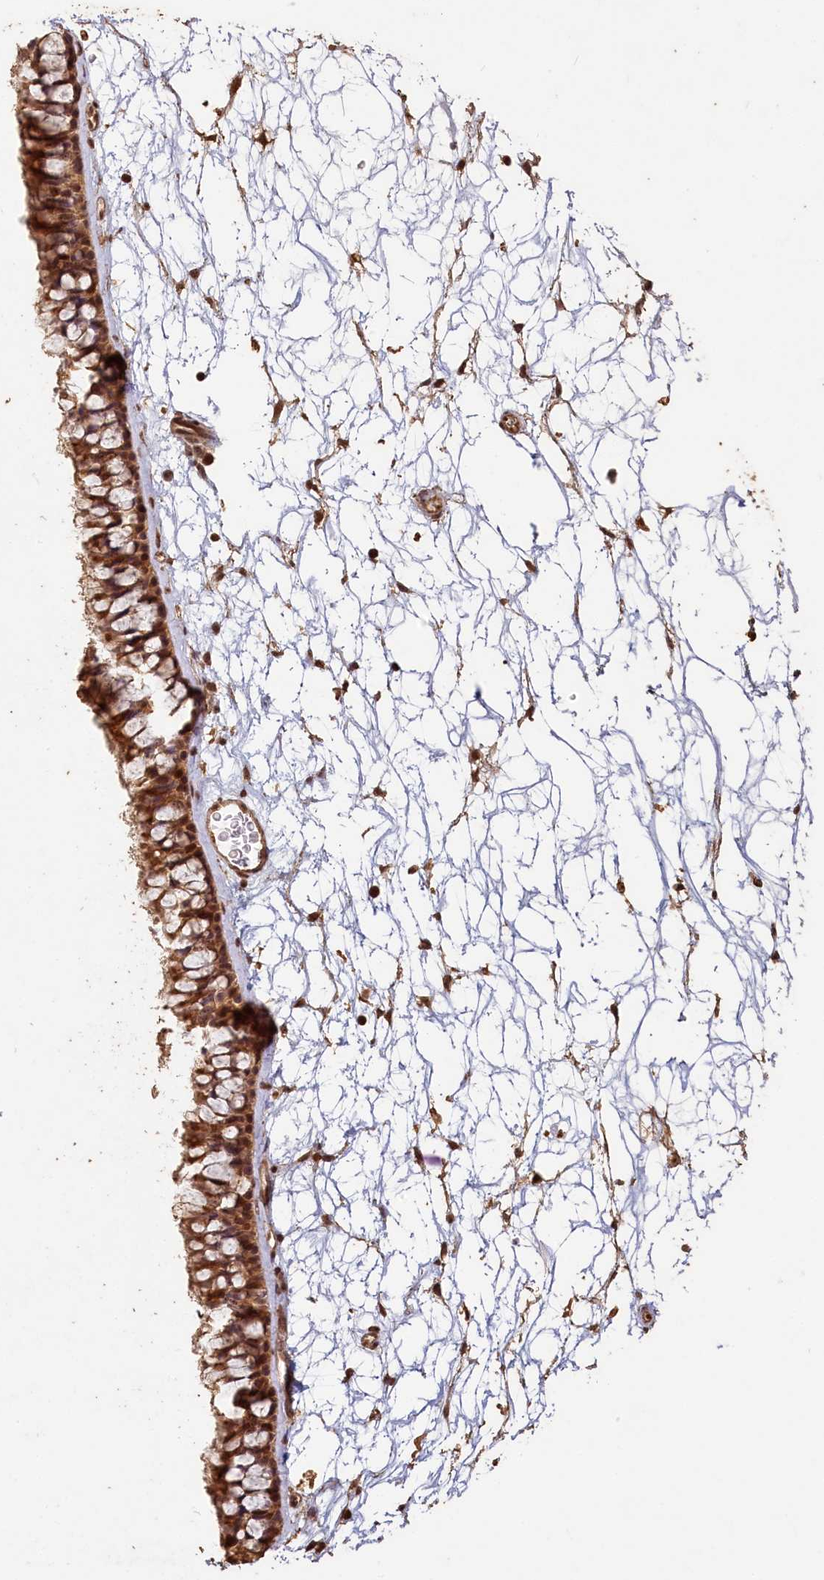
{"staining": {"intensity": "moderate", "quantity": ">75%", "location": "cytoplasmic/membranous,nuclear"}, "tissue": "nasopharynx", "cell_type": "Respiratory epithelial cells", "image_type": "normal", "snomed": [{"axis": "morphology", "description": "Normal tissue, NOS"}, {"axis": "topography", "description": "Nasopharynx"}], "caption": "This micrograph reveals immunohistochemistry staining of benign human nasopharynx, with medium moderate cytoplasmic/membranous,nuclear staining in about >75% of respiratory epithelial cells.", "gene": "MADD", "patient": {"sex": "male", "age": 64}}